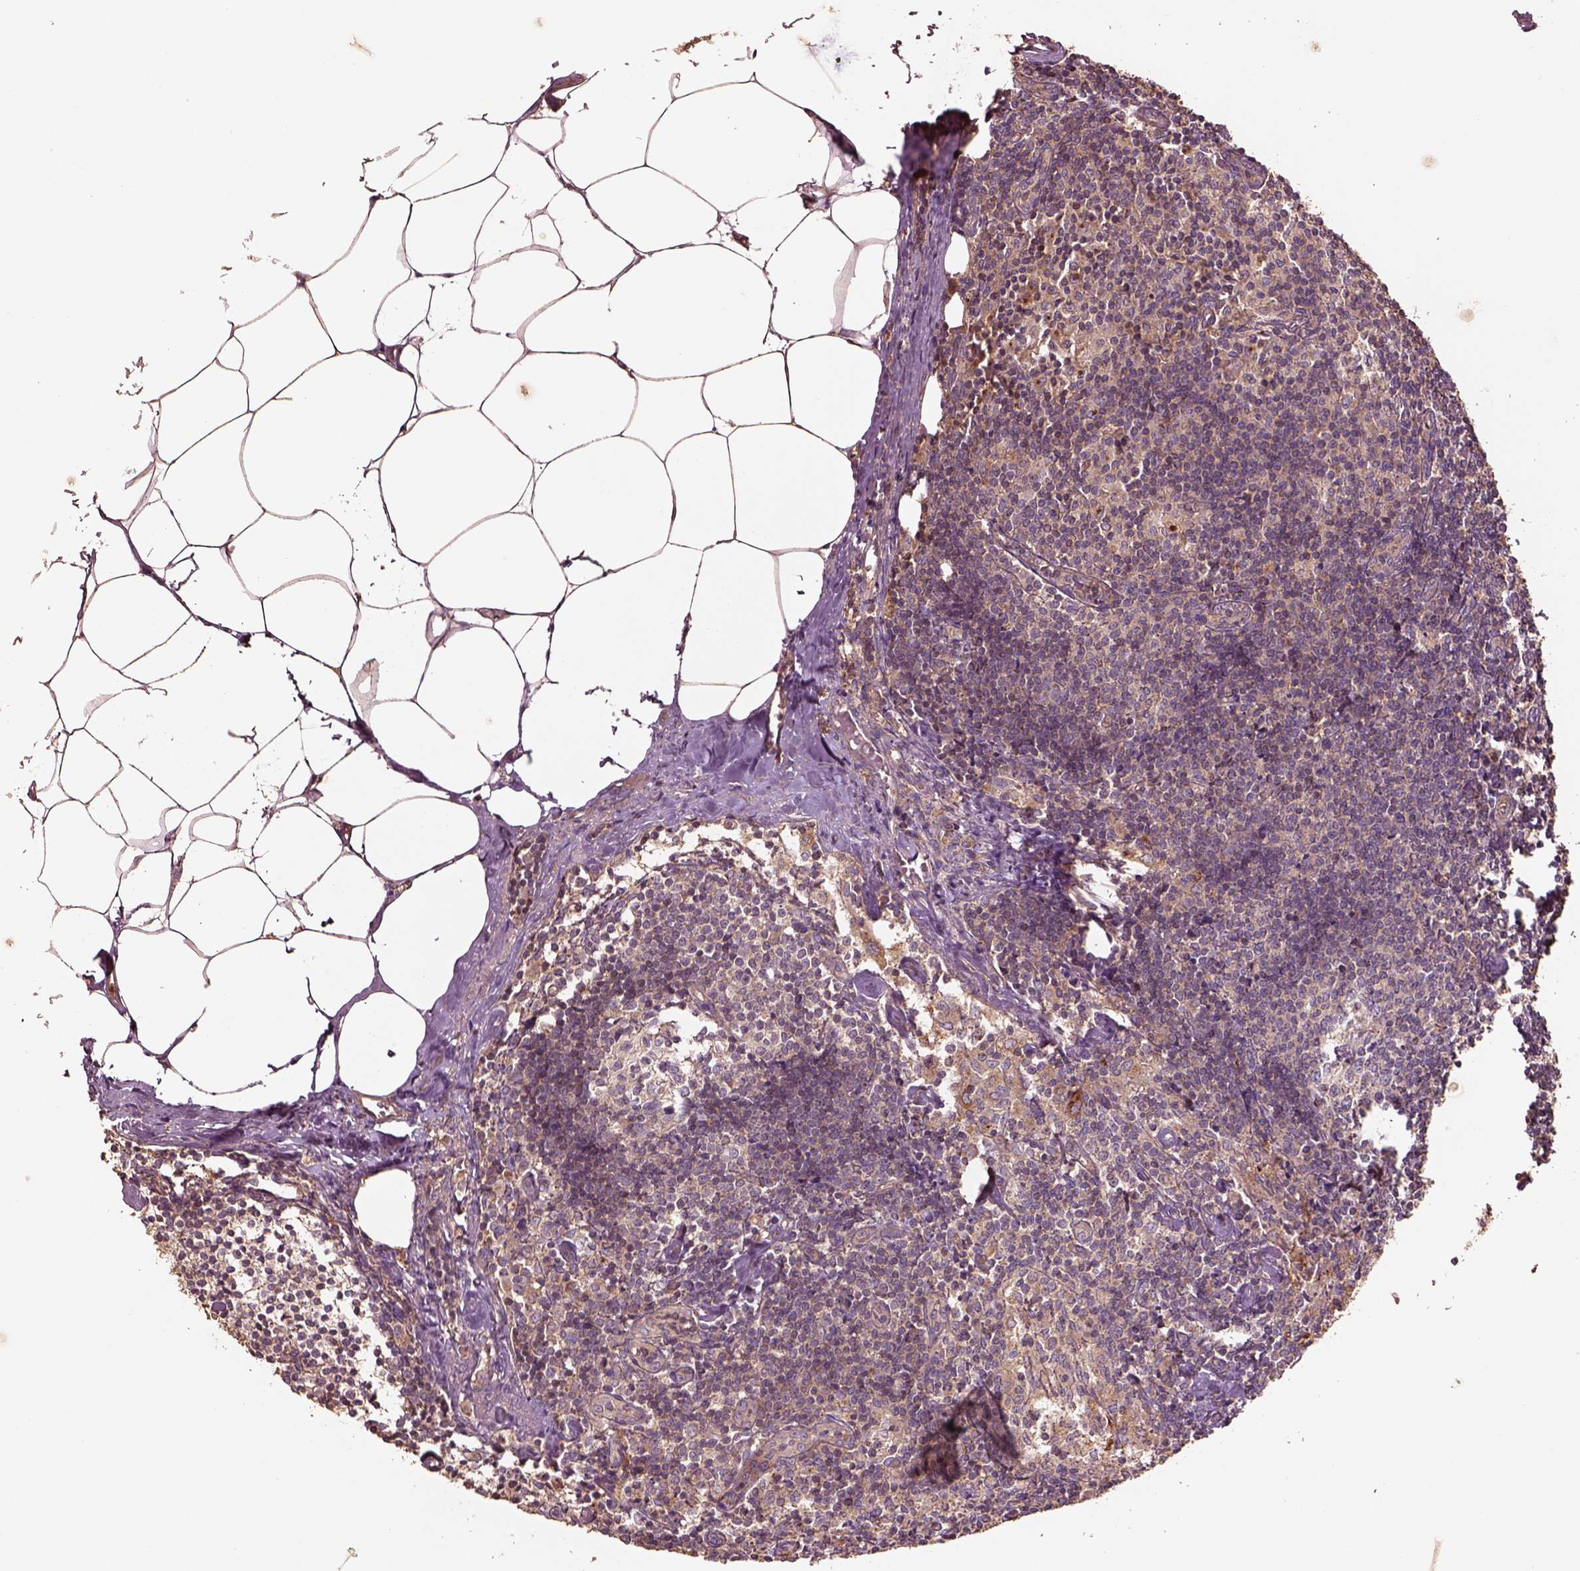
{"staining": {"intensity": "weak", "quantity": ">75%", "location": "cytoplasmic/membranous"}, "tissue": "lymph node", "cell_type": "Germinal center cells", "image_type": "normal", "snomed": [{"axis": "morphology", "description": "Normal tissue, NOS"}, {"axis": "topography", "description": "Lymph node"}], "caption": "Immunohistochemistry image of normal human lymph node stained for a protein (brown), which demonstrates low levels of weak cytoplasmic/membranous staining in about >75% of germinal center cells.", "gene": "TRADD", "patient": {"sex": "female", "age": 69}}